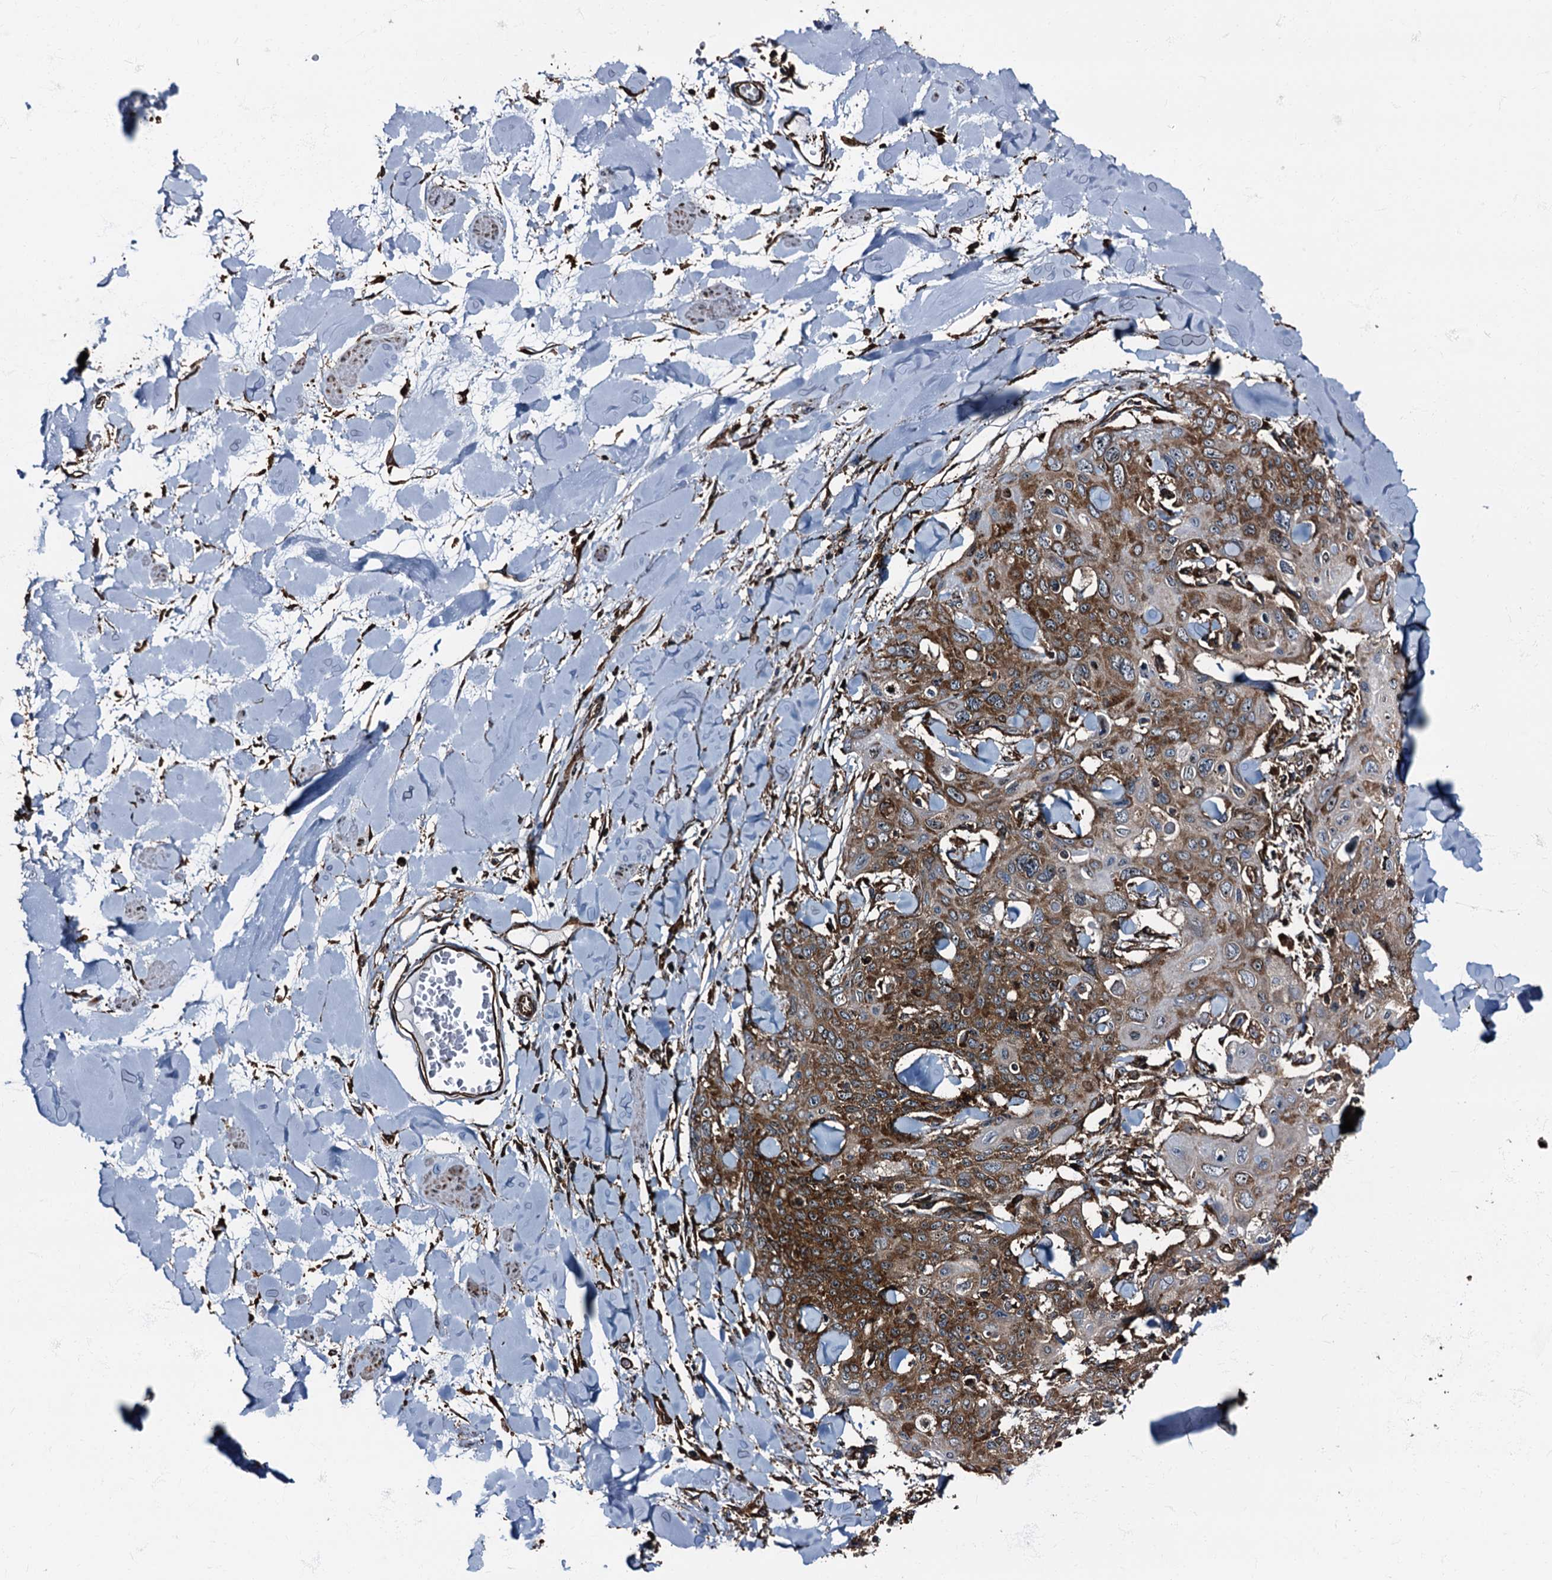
{"staining": {"intensity": "strong", "quantity": ">75%", "location": "cytoplasmic/membranous"}, "tissue": "skin cancer", "cell_type": "Tumor cells", "image_type": "cancer", "snomed": [{"axis": "morphology", "description": "Squamous cell carcinoma, NOS"}, {"axis": "topography", "description": "Skin"}, {"axis": "topography", "description": "Vulva"}], "caption": "Immunohistochemistry (IHC) of human squamous cell carcinoma (skin) reveals high levels of strong cytoplasmic/membranous staining in approximately >75% of tumor cells. The staining was performed using DAB, with brown indicating positive protein expression. Nuclei are stained blue with hematoxylin.", "gene": "ATP2C1", "patient": {"sex": "female", "age": 85}}